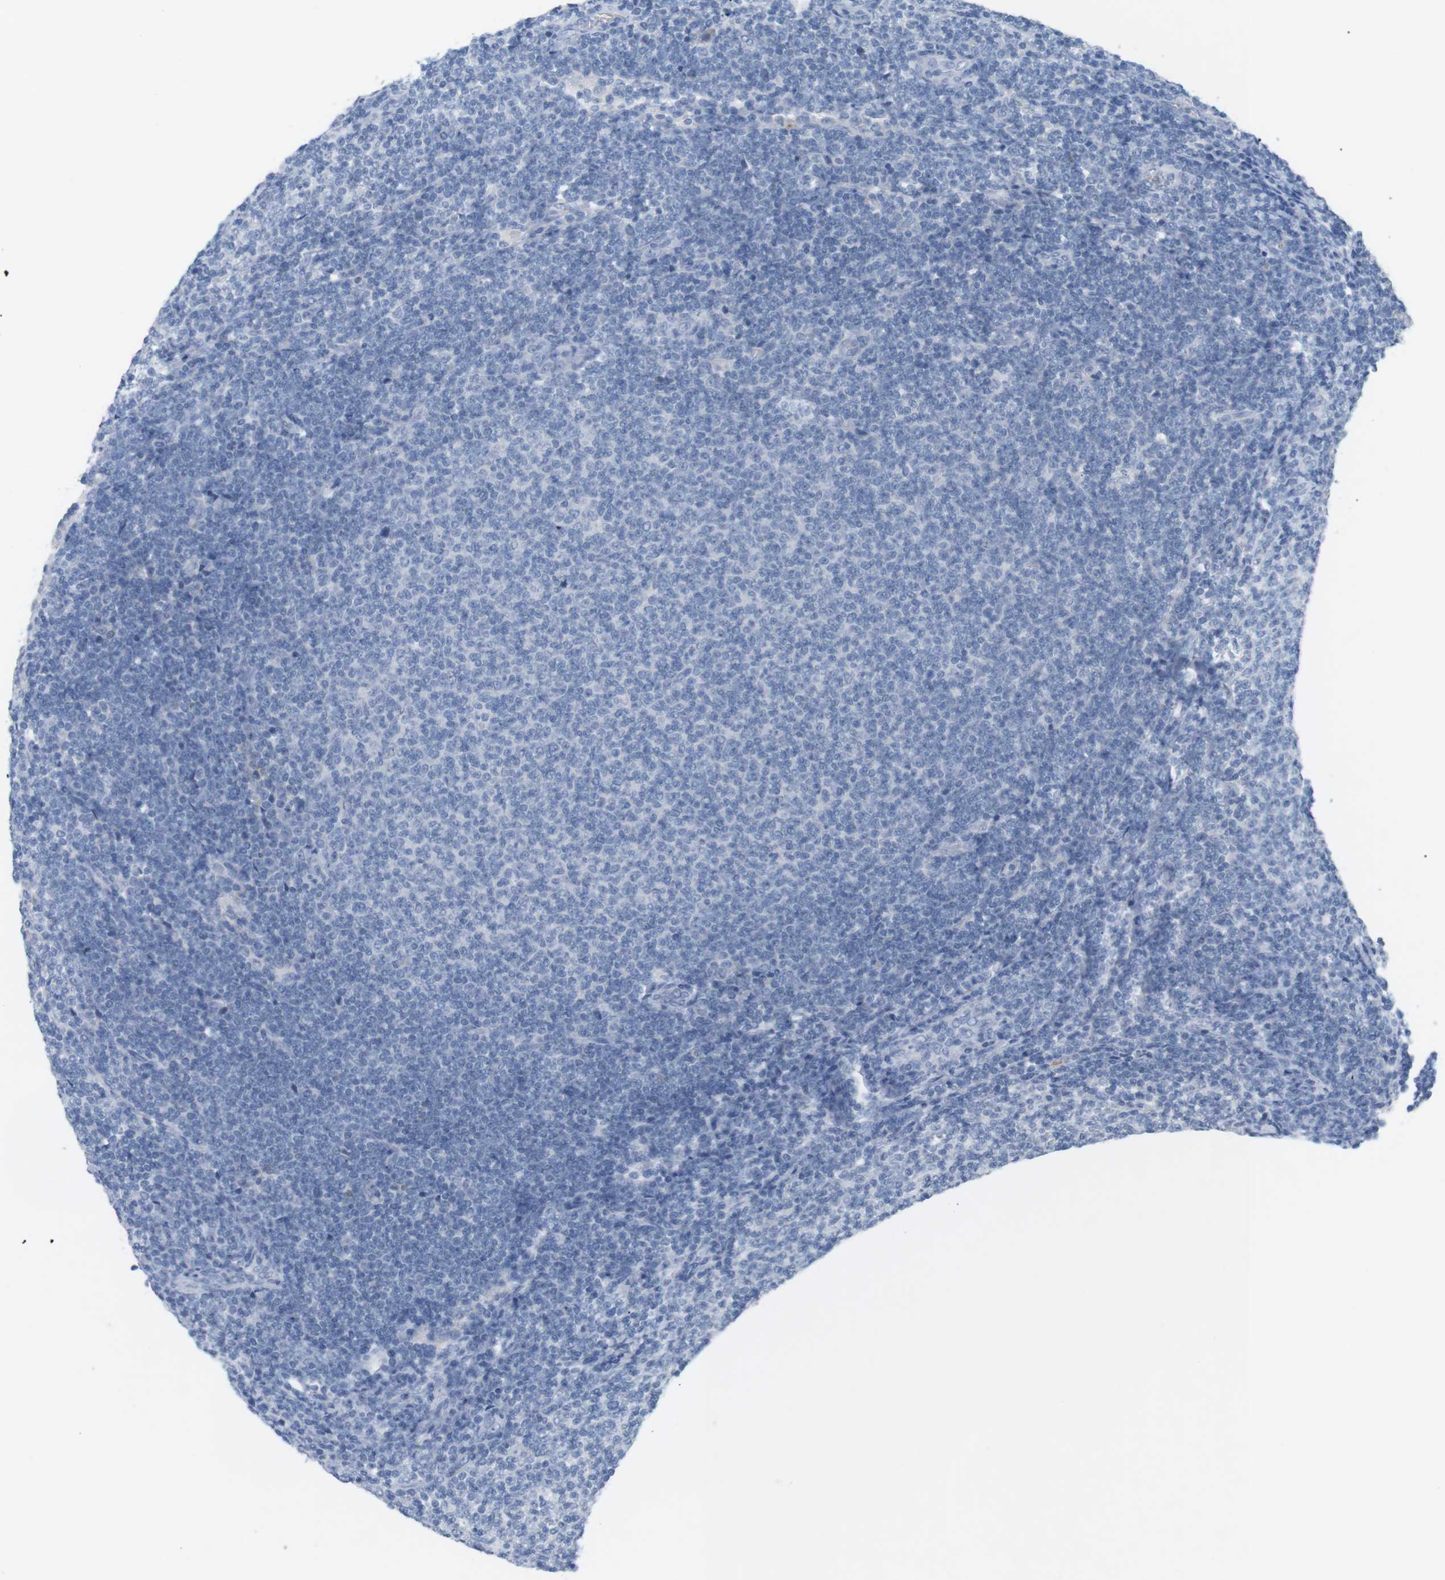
{"staining": {"intensity": "negative", "quantity": "none", "location": "none"}, "tissue": "lymphoma", "cell_type": "Tumor cells", "image_type": "cancer", "snomed": [{"axis": "morphology", "description": "Malignant lymphoma, non-Hodgkin's type, Low grade"}, {"axis": "topography", "description": "Lymph node"}], "caption": "Immunohistochemistry of lymphoma displays no staining in tumor cells.", "gene": "HBG2", "patient": {"sex": "male", "age": 66}}